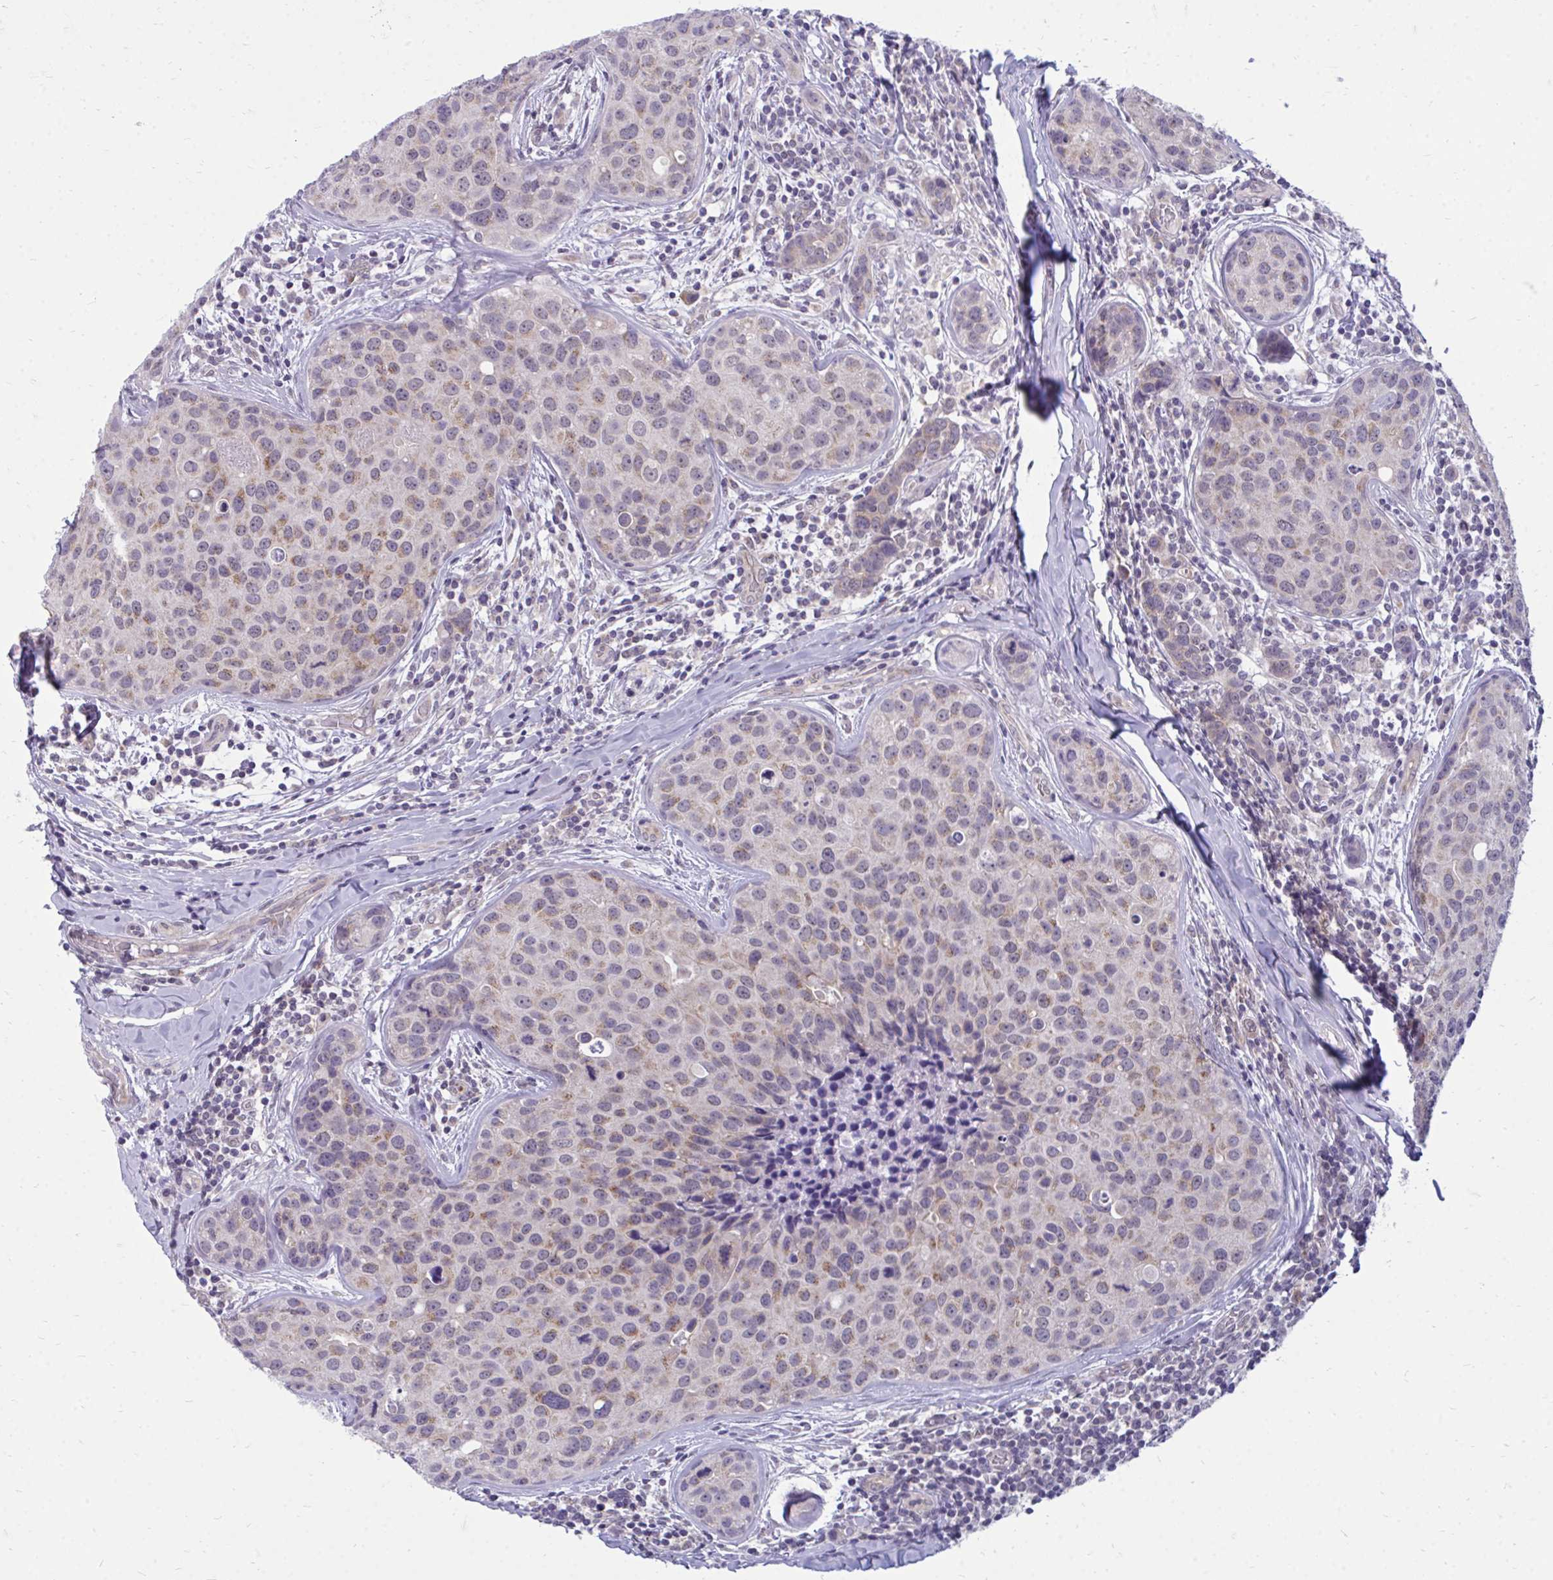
{"staining": {"intensity": "weak", "quantity": "25%-75%", "location": "cytoplasmic/membranous"}, "tissue": "breast cancer", "cell_type": "Tumor cells", "image_type": "cancer", "snomed": [{"axis": "morphology", "description": "Duct carcinoma"}, {"axis": "topography", "description": "Breast"}], "caption": "The photomicrograph shows staining of infiltrating ductal carcinoma (breast), revealing weak cytoplasmic/membranous protein expression (brown color) within tumor cells. The protein is stained brown, and the nuclei are stained in blue (DAB (3,3'-diaminobenzidine) IHC with brightfield microscopy, high magnification).", "gene": "ACSL5", "patient": {"sex": "female", "age": 24}}